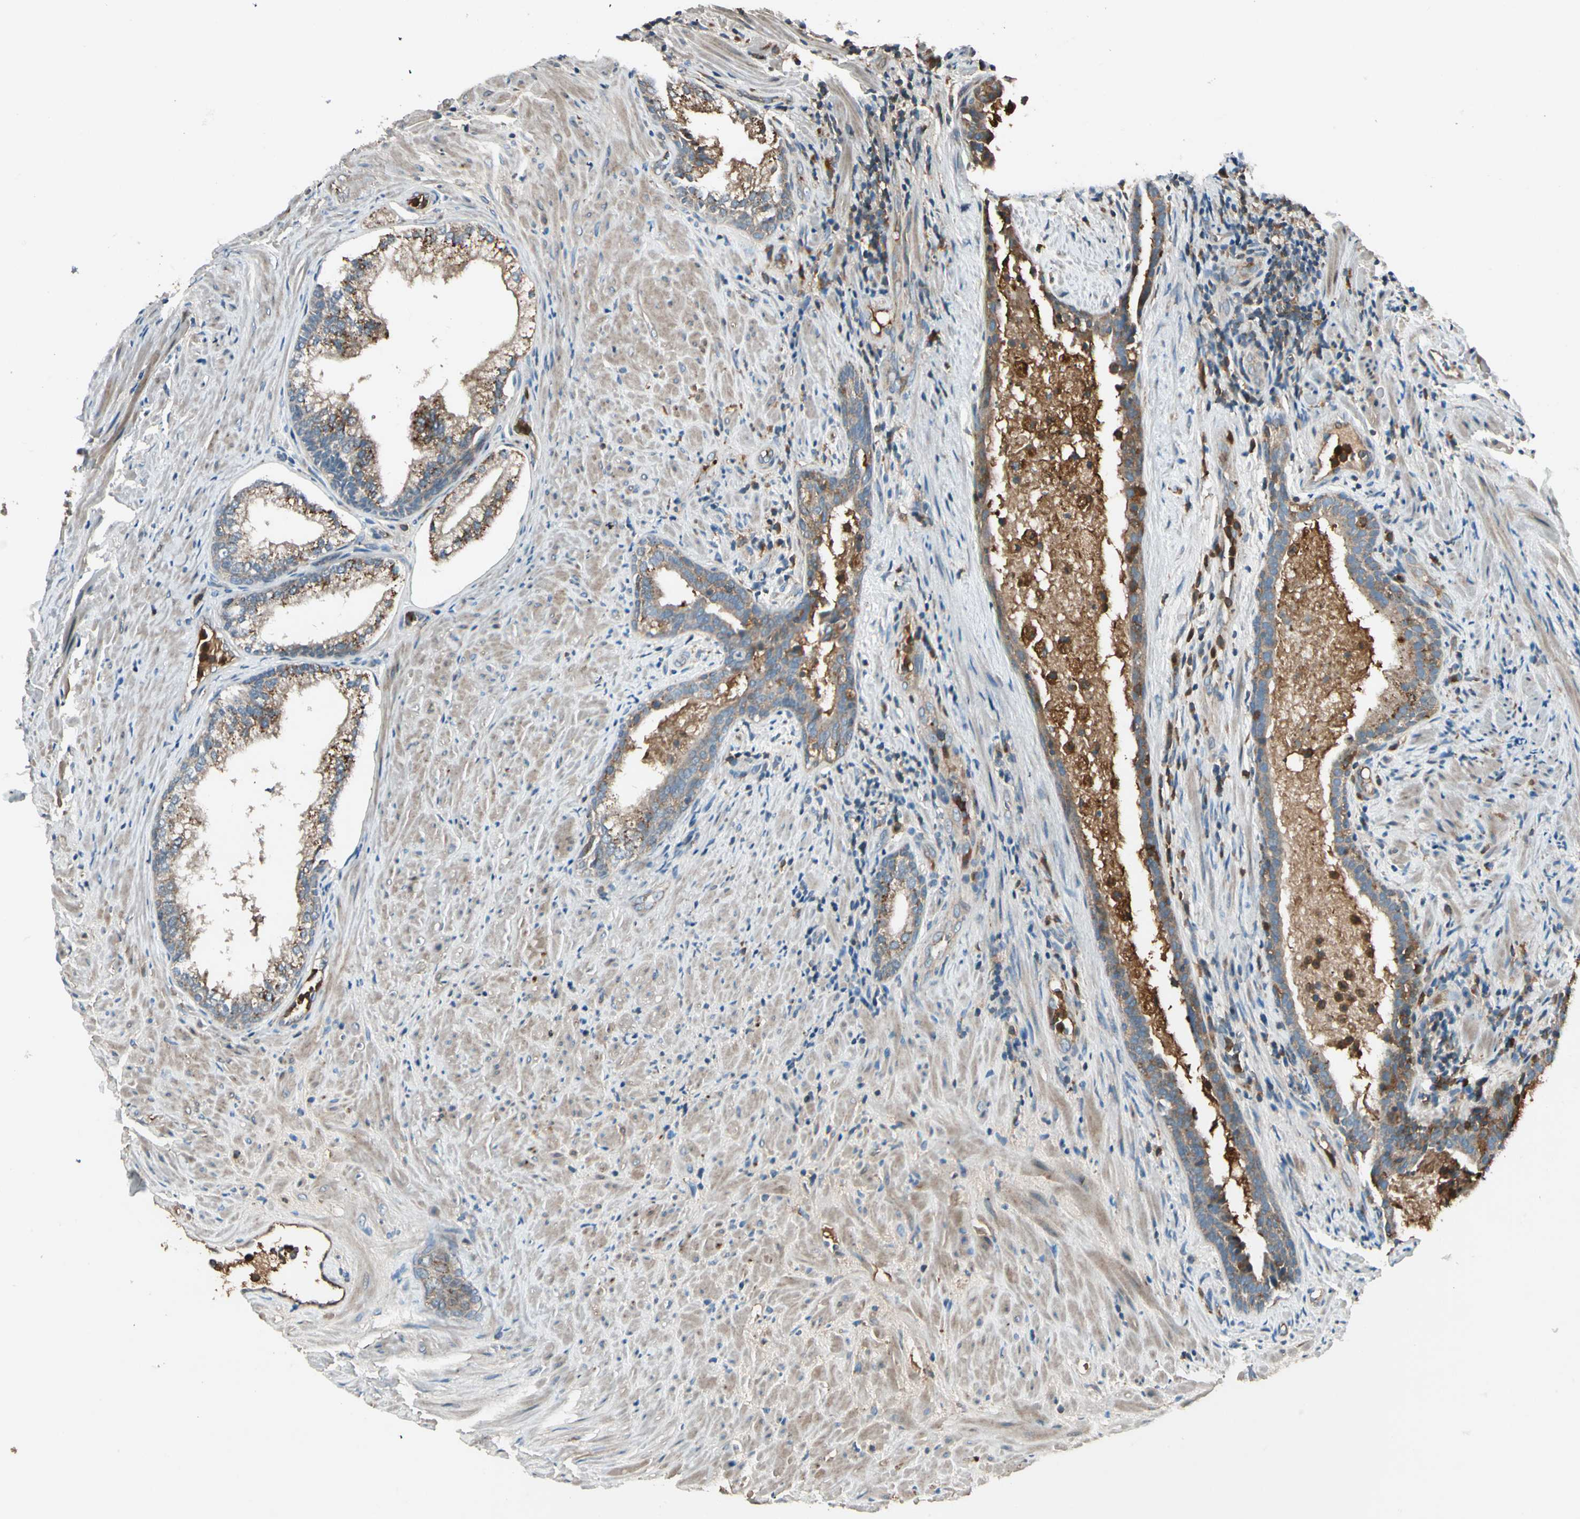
{"staining": {"intensity": "strong", "quantity": ">75%", "location": "cytoplasmic/membranous"}, "tissue": "prostate", "cell_type": "Glandular cells", "image_type": "normal", "snomed": [{"axis": "morphology", "description": "Normal tissue, NOS"}, {"axis": "topography", "description": "Prostate"}], "caption": "This image demonstrates unremarkable prostate stained with IHC to label a protein in brown. The cytoplasmic/membranous of glandular cells show strong positivity for the protein. Nuclei are counter-stained blue.", "gene": "STX11", "patient": {"sex": "male", "age": 76}}